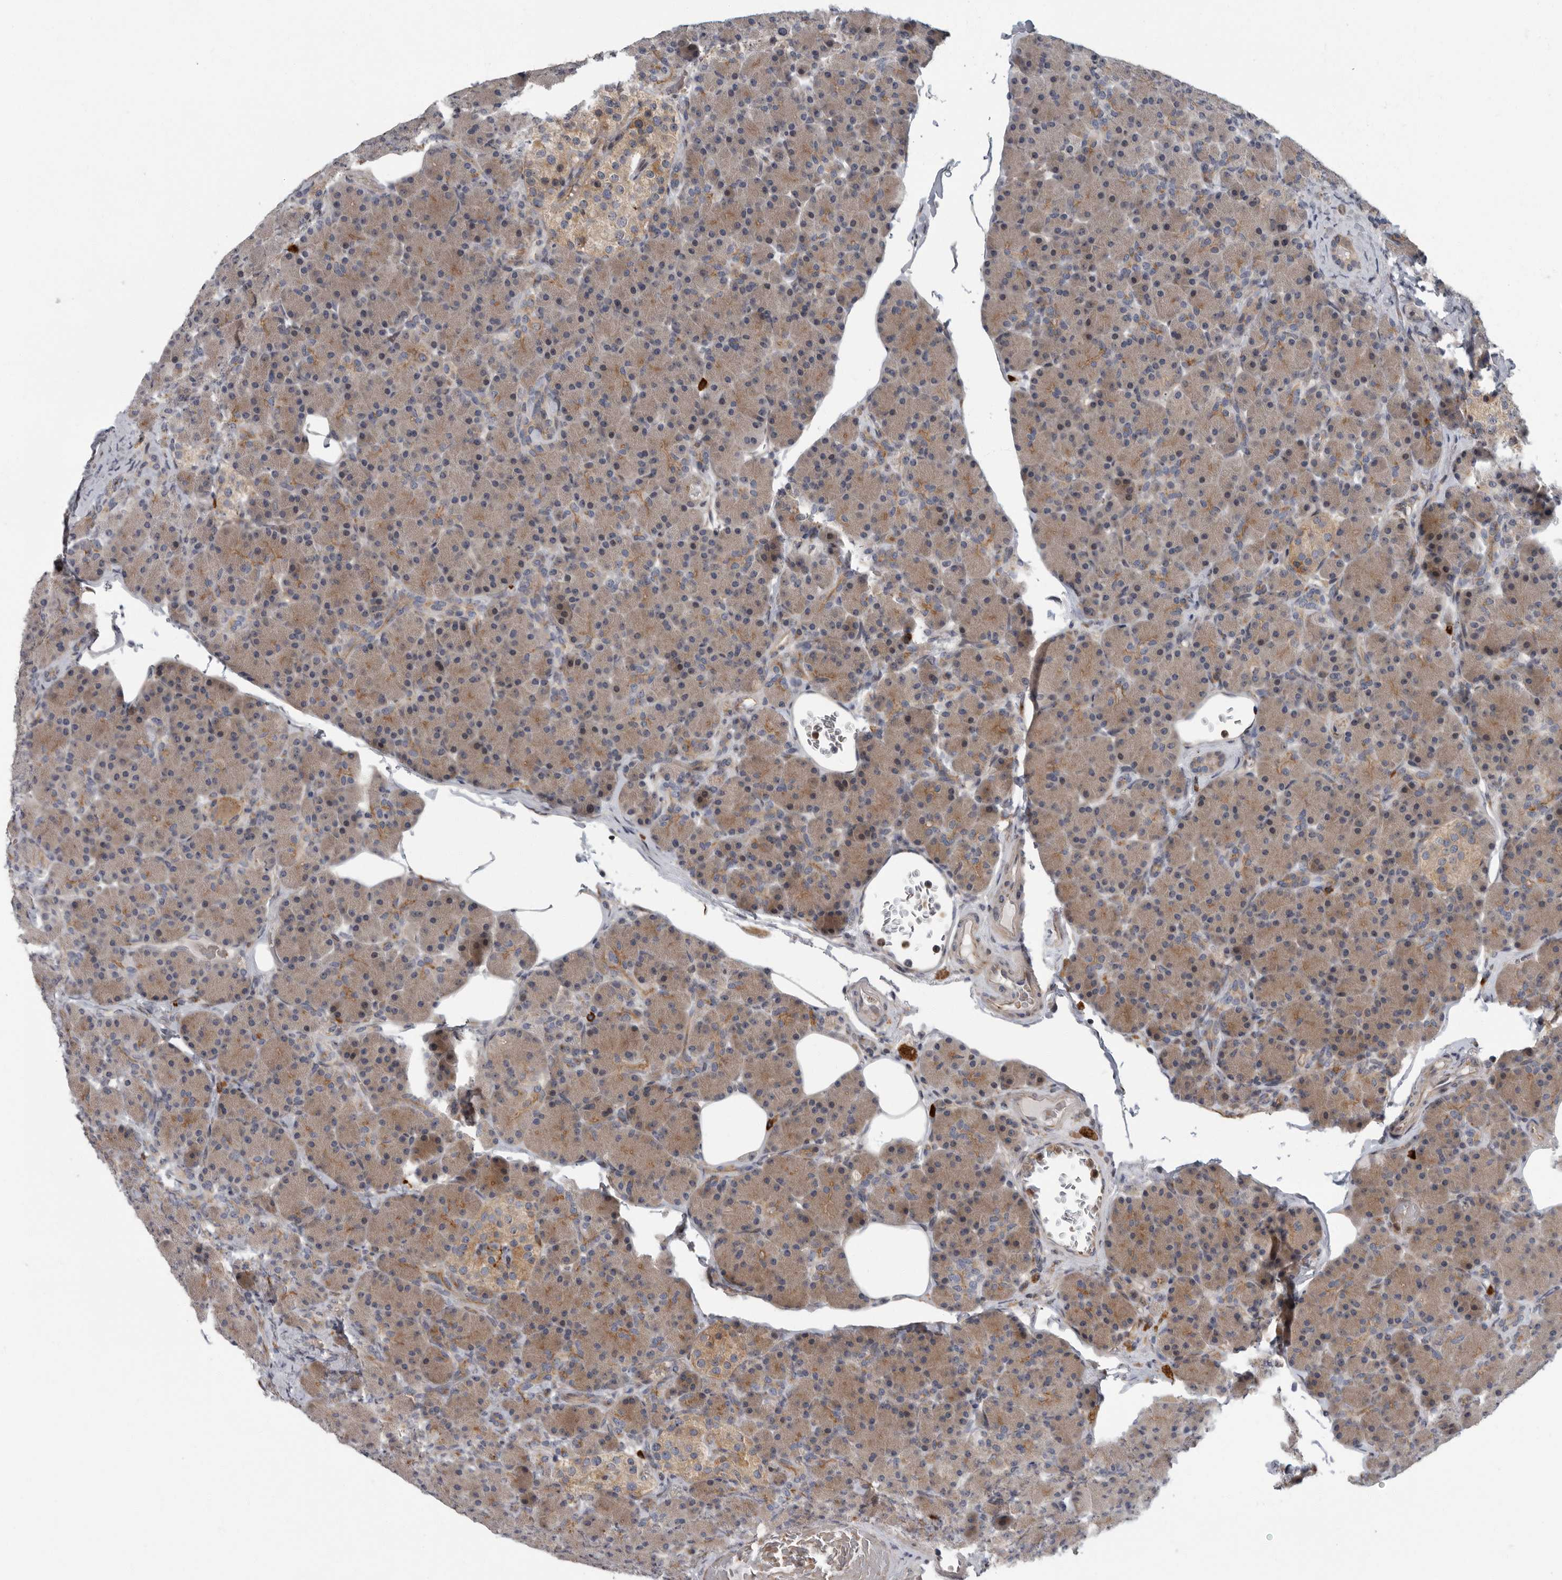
{"staining": {"intensity": "moderate", "quantity": ">75%", "location": "cytoplasmic/membranous"}, "tissue": "pancreas", "cell_type": "Exocrine glandular cells", "image_type": "normal", "snomed": [{"axis": "morphology", "description": "Normal tissue, NOS"}, {"axis": "topography", "description": "Pancreas"}], "caption": "High-magnification brightfield microscopy of unremarkable pancreas stained with DAB (brown) and counterstained with hematoxylin (blue). exocrine glandular cells exhibit moderate cytoplasmic/membranous staining is identified in approximately>75% of cells. The protein of interest is shown in brown color, while the nuclei are stained blue.", "gene": "PDCD11", "patient": {"sex": "female", "age": 43}}